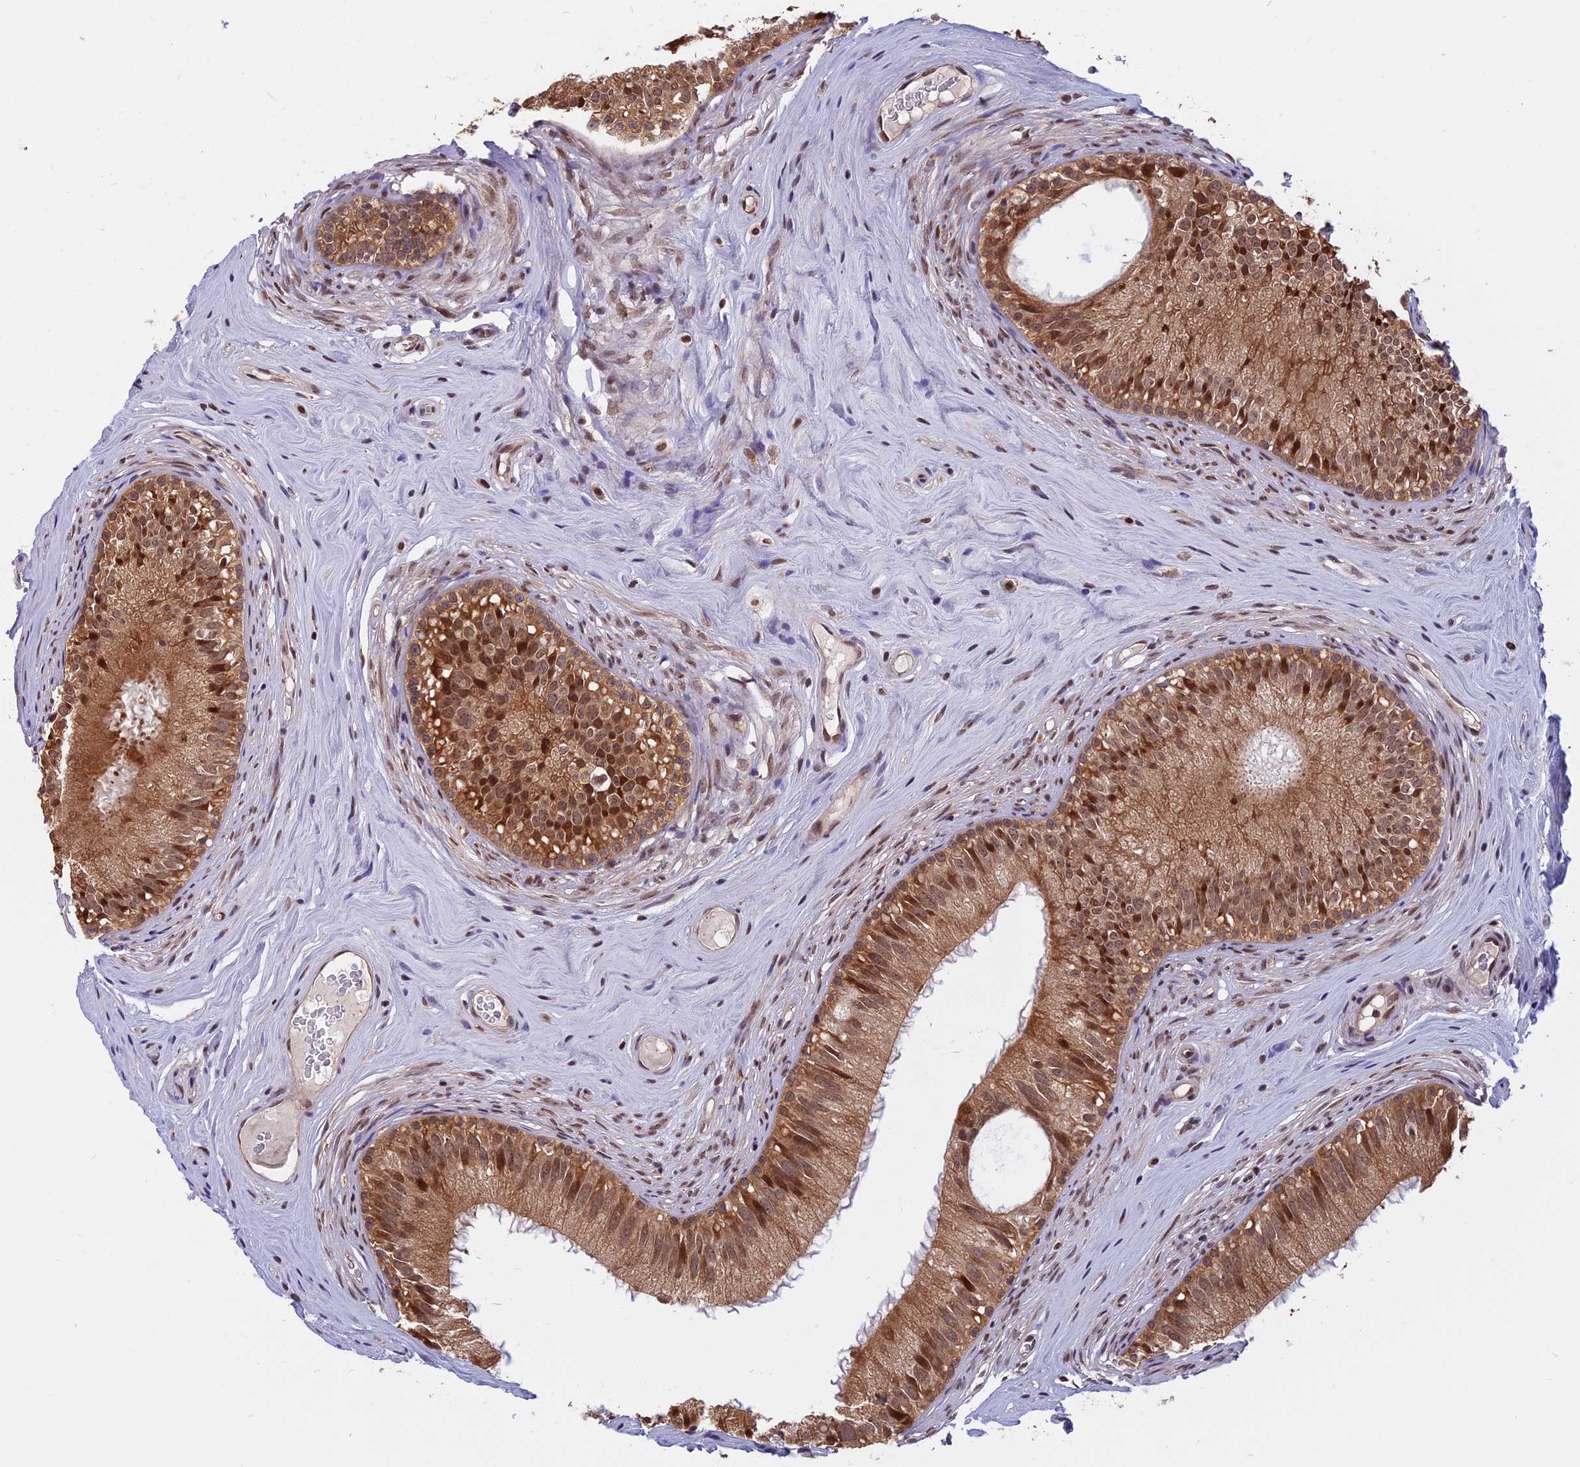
{"staining": {"intensity": "moderate", "quantity": ">75%", "location": "cytoplasmic/membranous,nuclear"}, "tissue": "epididymis", "cell_type": "Glandular cells", "image_type": "normal", "snomed": [{"axis": "morphology", "description": "Normal tissue, NOS"}, {"axis": "topography", "description": "Epididymis"}], "caption": "Human epididymis stained with a brown dye reveals moderate cytoplasmic/membranous,nuclear positive expression in approximately >75% of glandular cells.", "gene": "CCDC113", "patient": {"sex": "male", "age": 45}}